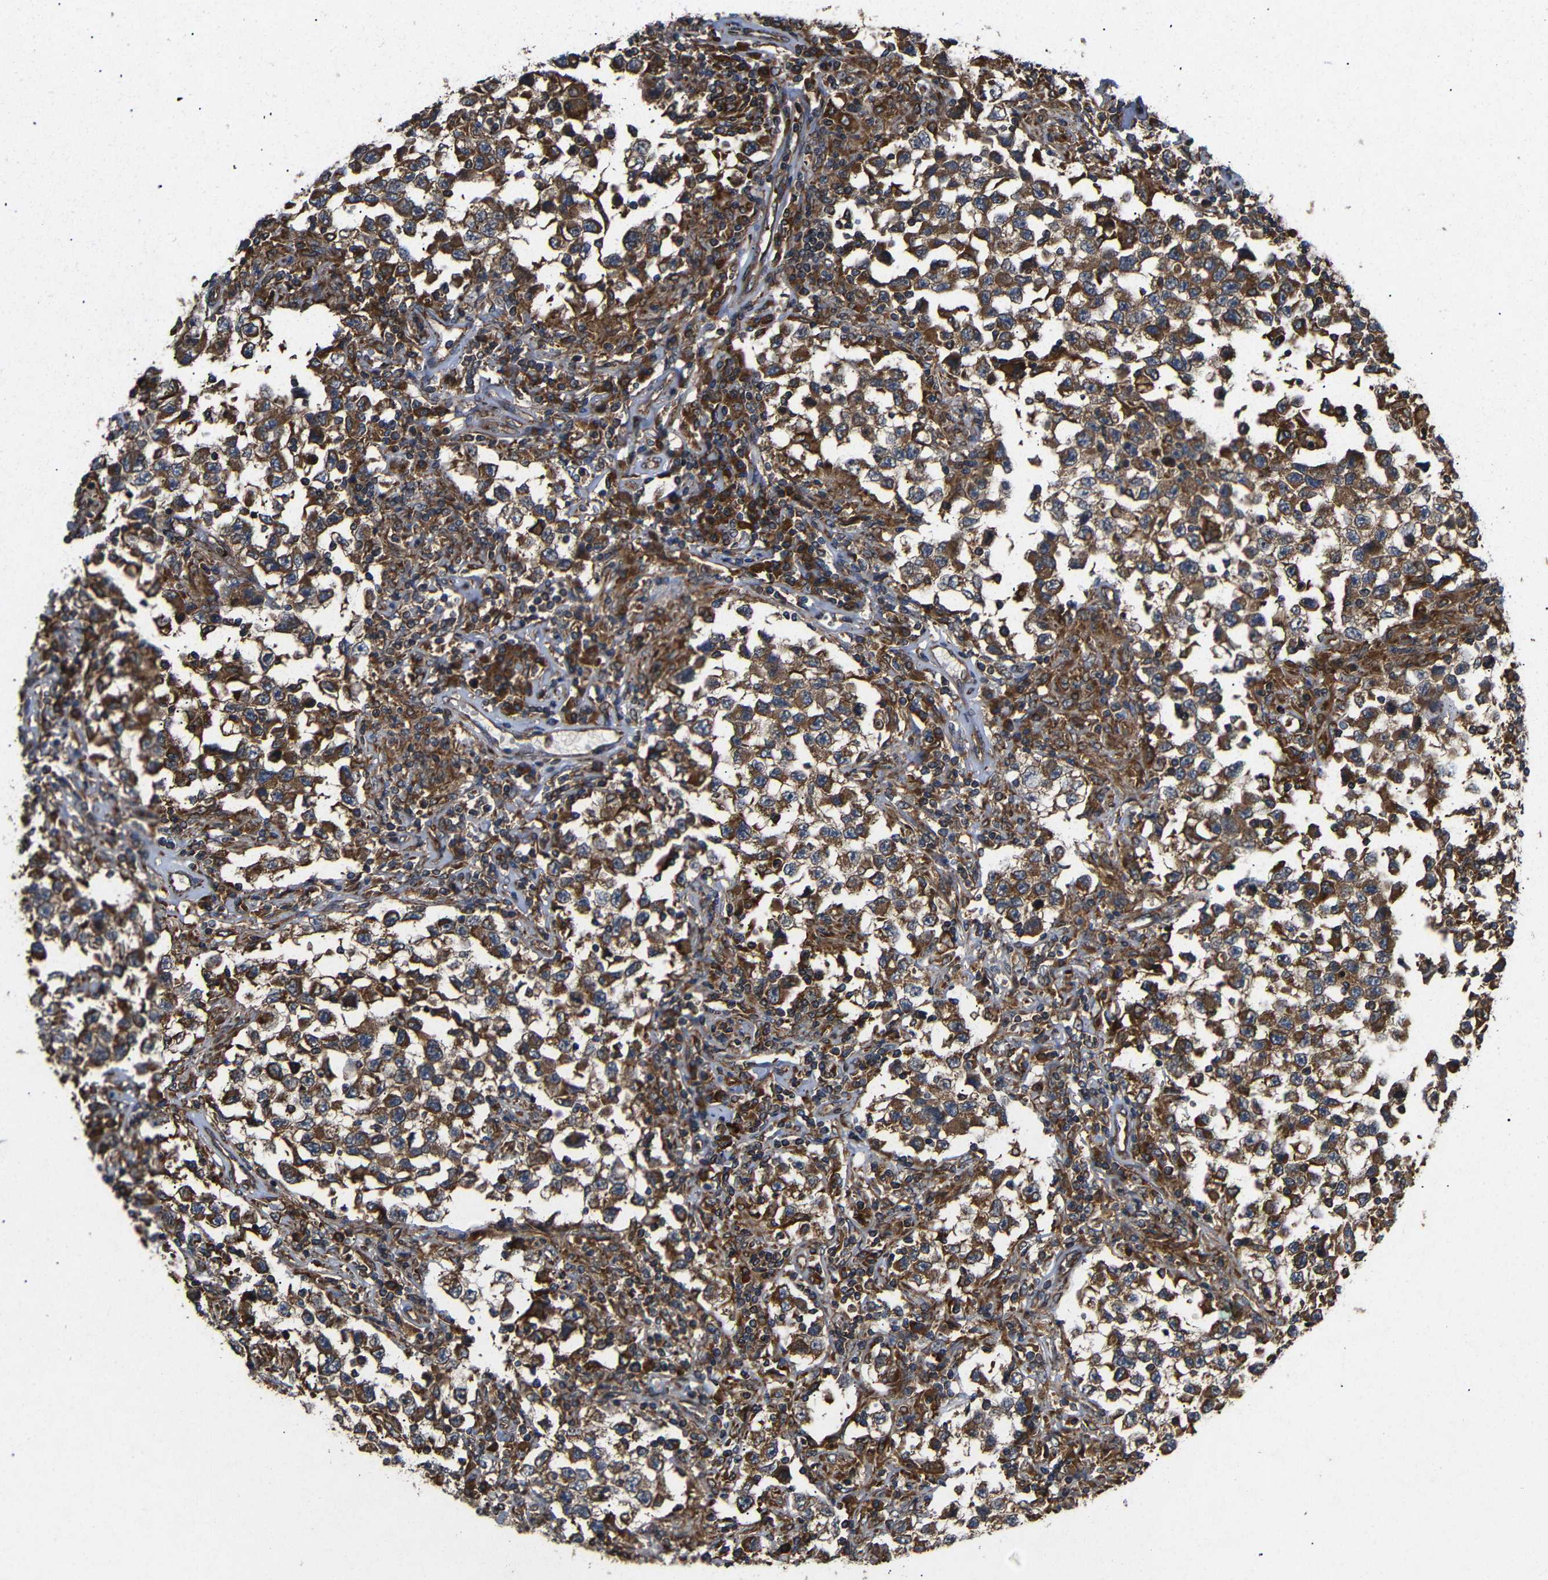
{"staining": {"intensity": "strong", "quantity": ">75%", "location": "cytoplasmic/membranous"}, "tissue": "testis cancer", "cell_type": "Tumor cells", "image_type": "cancer", "snomed": [{"axis": "morphology", "description": "Carcinoma, Embryonal, NOS"}, {"axis": "topography", "description": "Testis"}], "caption": "An immunohistochemistry (IHC) image of tumor tissue is shown. Protein staining in brown labels strong cytoplasmic/membranous positivity in testis cancer within tumor cells. (brown staining indicates protein expression, while blue staining denotes nuclei).", "gene": "EIF2S1", "patient": {"sex": "male", "age": 21}}